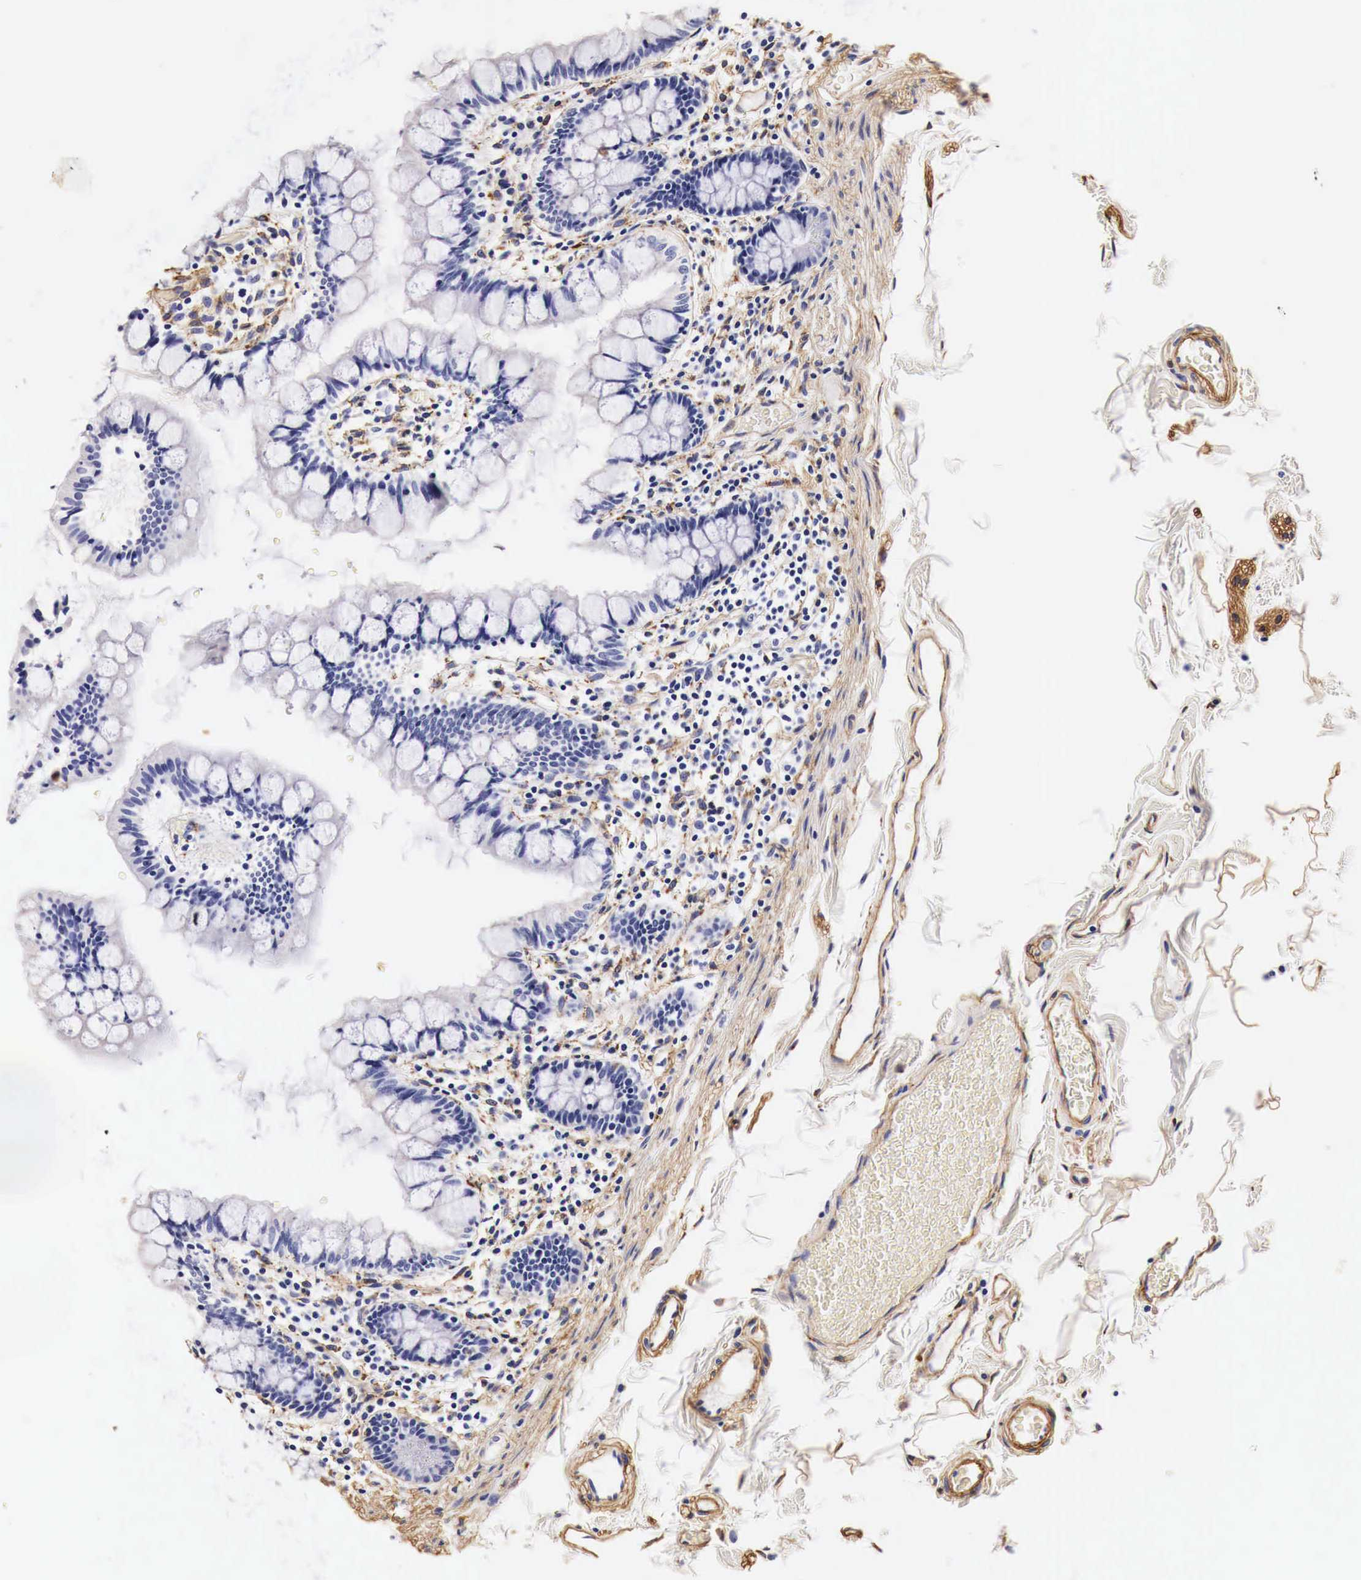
{"staining": {"intensity": "moderate", "quantity": ">75%", "location": "cytoplasmic/membranous"}, "tissue": "colon", "cell_type": "Endothelial cells", "image_type": "normal", "snomed": [{"axis": "morphology", "description": "Normal tissue, NOS"}, {"axis": "topography", "description": "Colon"}], "caption": "Colon stained with DAB IHC reveals medium levels of moderate cytoplasmic/membranous expression in approximately >75% of endothelial cells. (DAB IHC with brightfield microscopy, high magnification).", "gene": "LAMB2", "patient": {"sex": "male", "age": 54}}